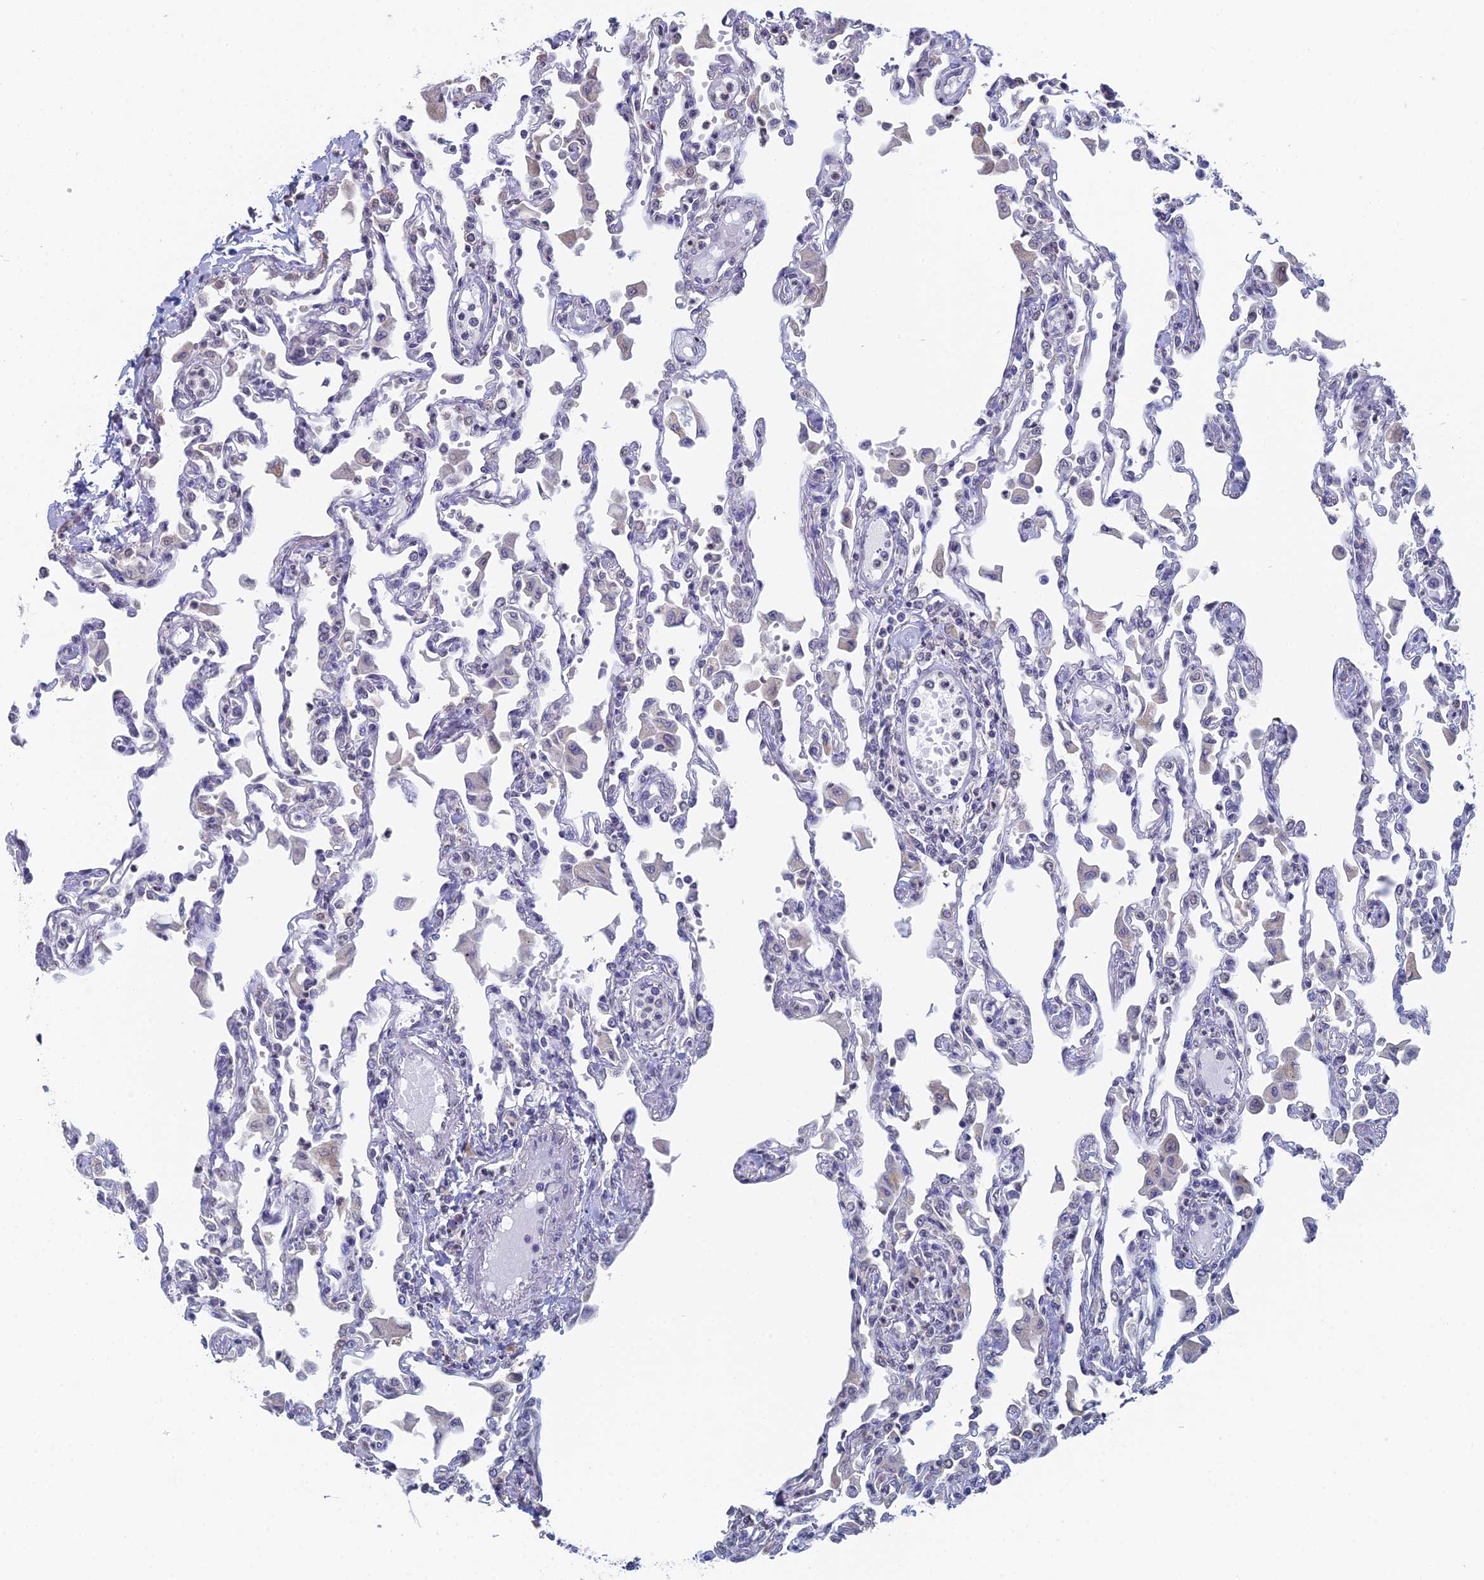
{"staining": {"intensity": "negative", "quantity": "none", "location": "none"}, "tissue": "lung", "cell_type": "Alveolar cells", "image_type": "normal", "snomed": [{"axis": "morphology", "description": "Normal tissue, NOS"}, {"axis": "topography", "description": "Bronchus"}, {"axis": "topography", "description": "Lung"}], "caption": "DAB immunohistochemical staining of unremarkable lung demonstrates no significant expression in alveolar cells.", "gene": "PRR22", "patient": {"sex": "female", "age": 49}}